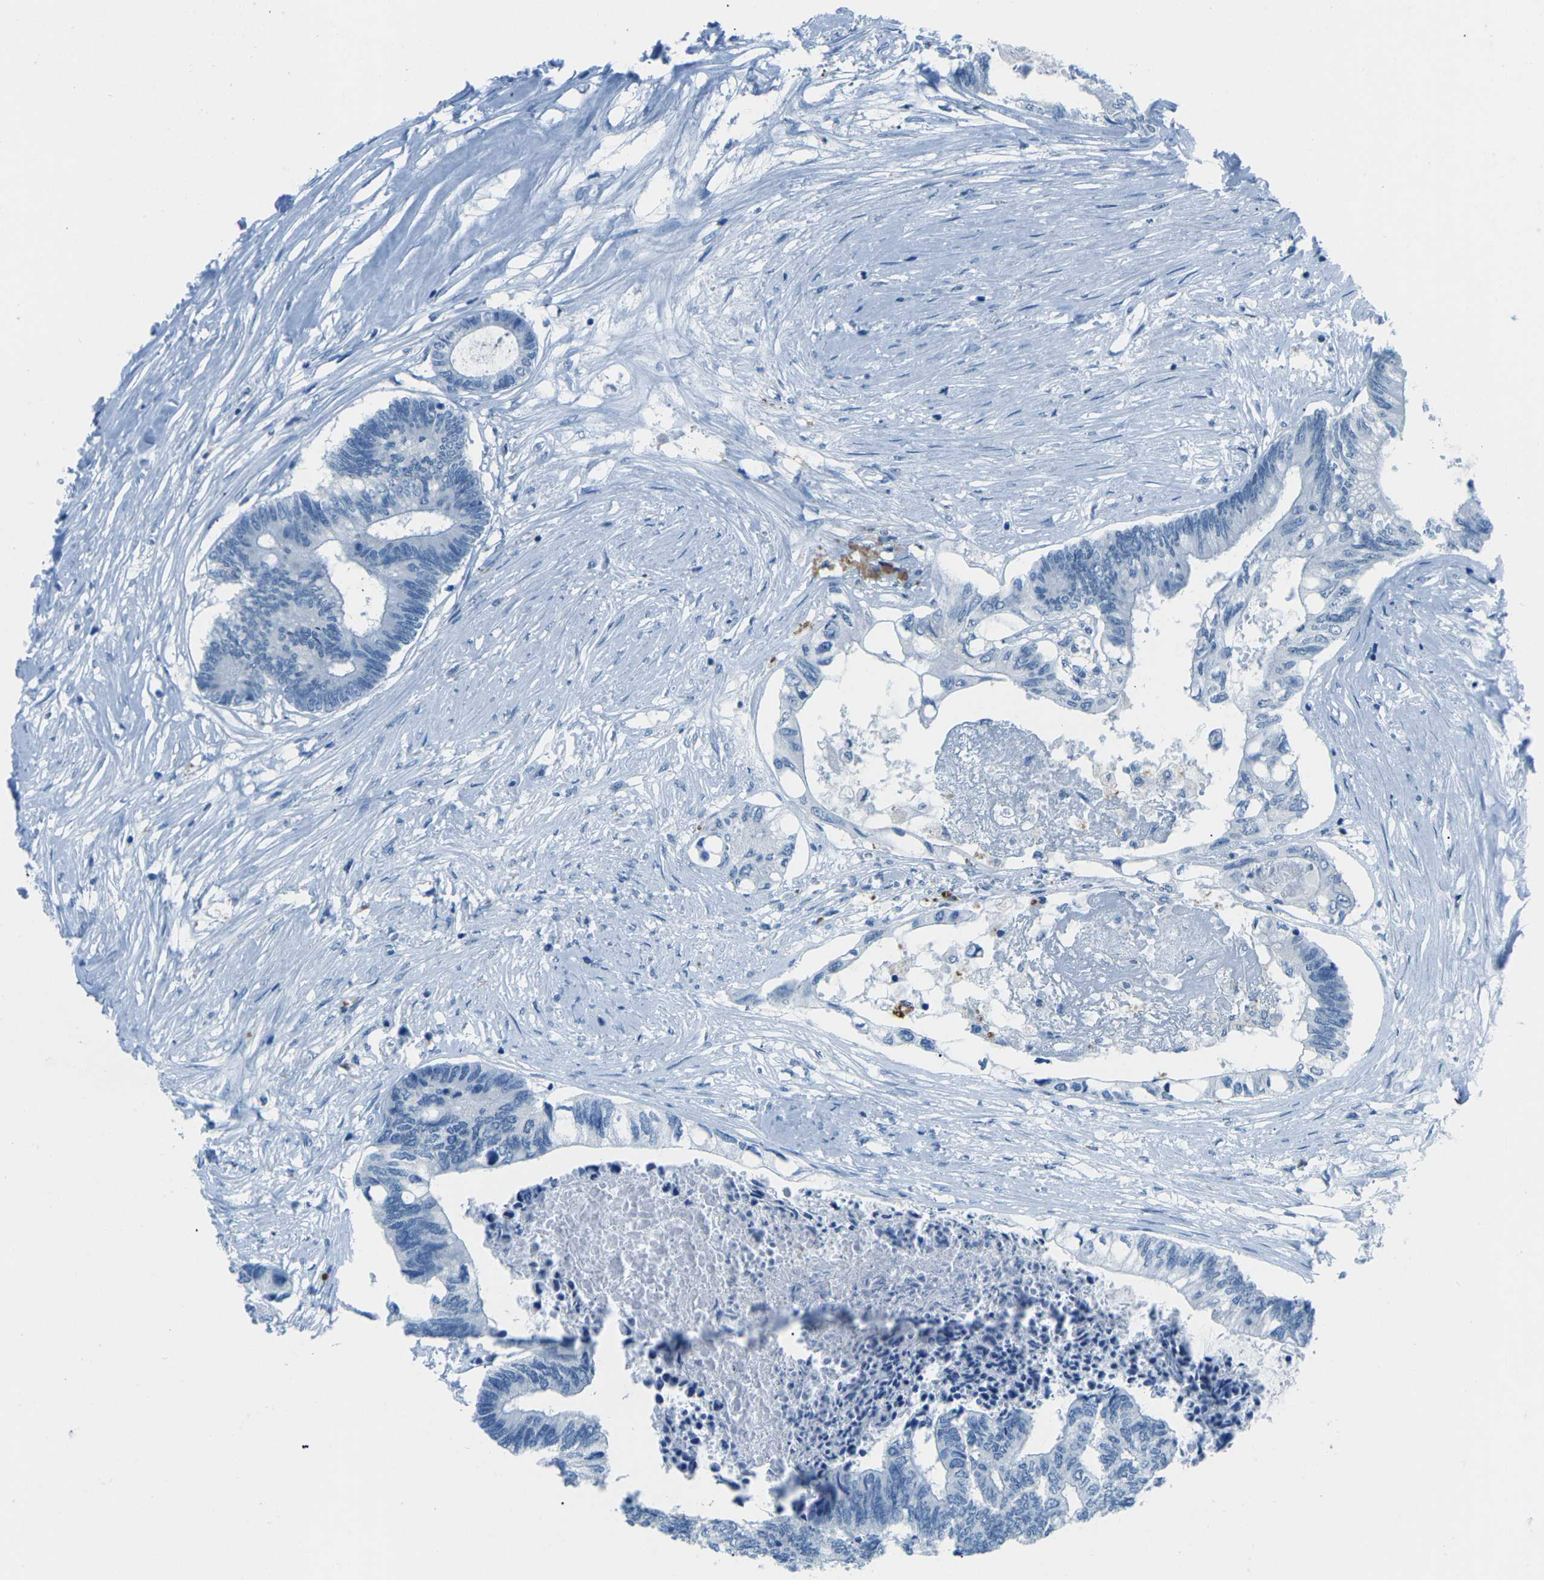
{"staining": {"intensity": "negative", "quantity": "none", "location": "none"}, "tissue": "colorectal cancer", "cell_type": "Tumor cells", "image_type": "cancer", "snomed": [{"axis": "morphology", "description": "Adenocarcinoma, NOS"}, {"axis": "topography", "description": "Rectum"}], "caption": "There is no significant expression in tumor cells of adenocarcinoma (colorectal).", "gene": "MYH8", "patient": {"sex": "male", "age": 63}}